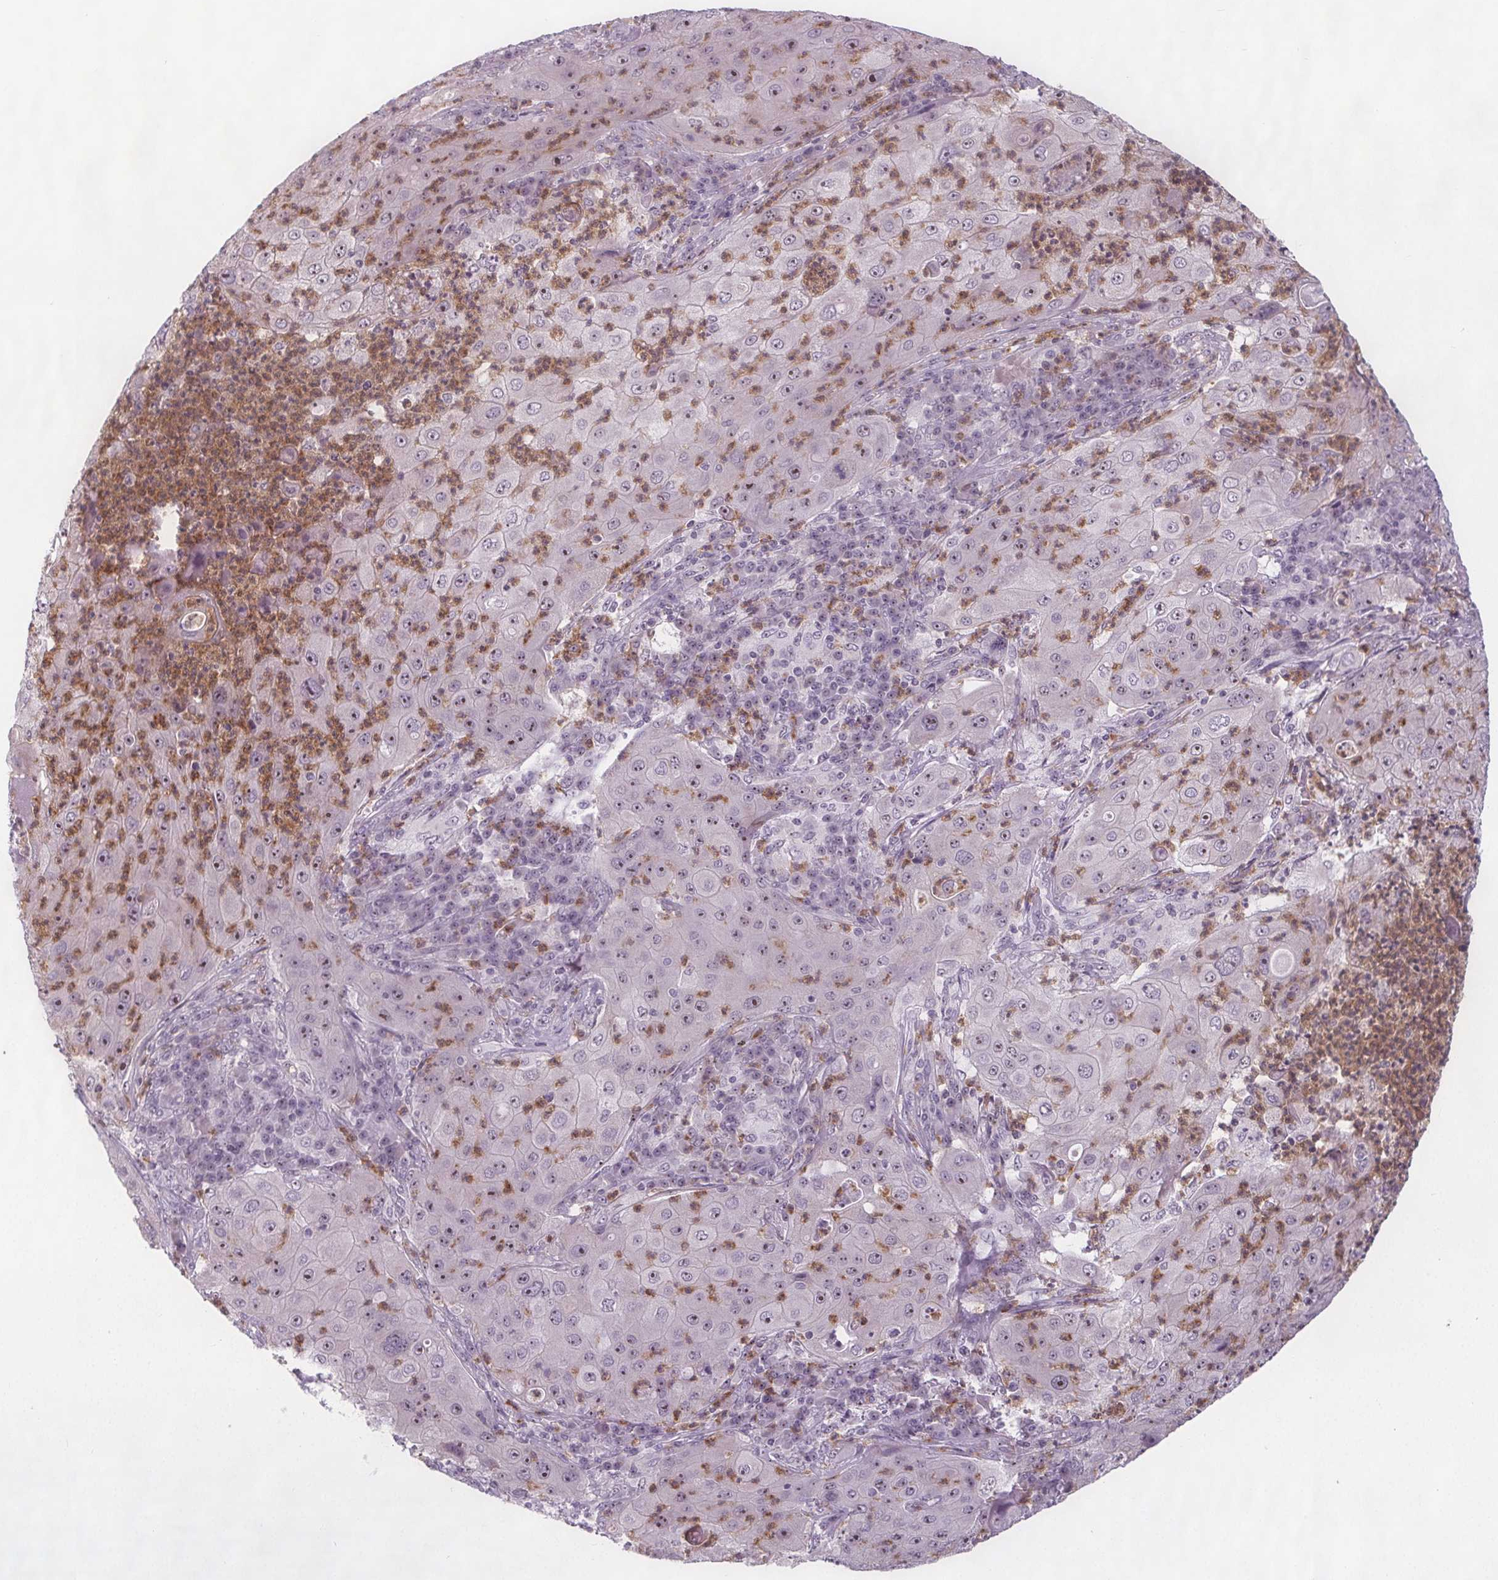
{"staining": {"intensity": "moderate", "quantity": "25%-75%", "location": "nuclear"}, "tissue": "lung cancer", "cell_type": "Tumor cells", "image_type": "cancer", "snomed": [{"axis": "morphology", "description": "Squamous cell carcinoma, NOS"}, {"axis": "topography", "description": "Lung"}], "caption": "Human lung squamous cell carcinoma stained with a protein marker displays moderate staining in tumor cells.", "gene": "NOLC1", "patient": {"sex": "female", "age": 59}}